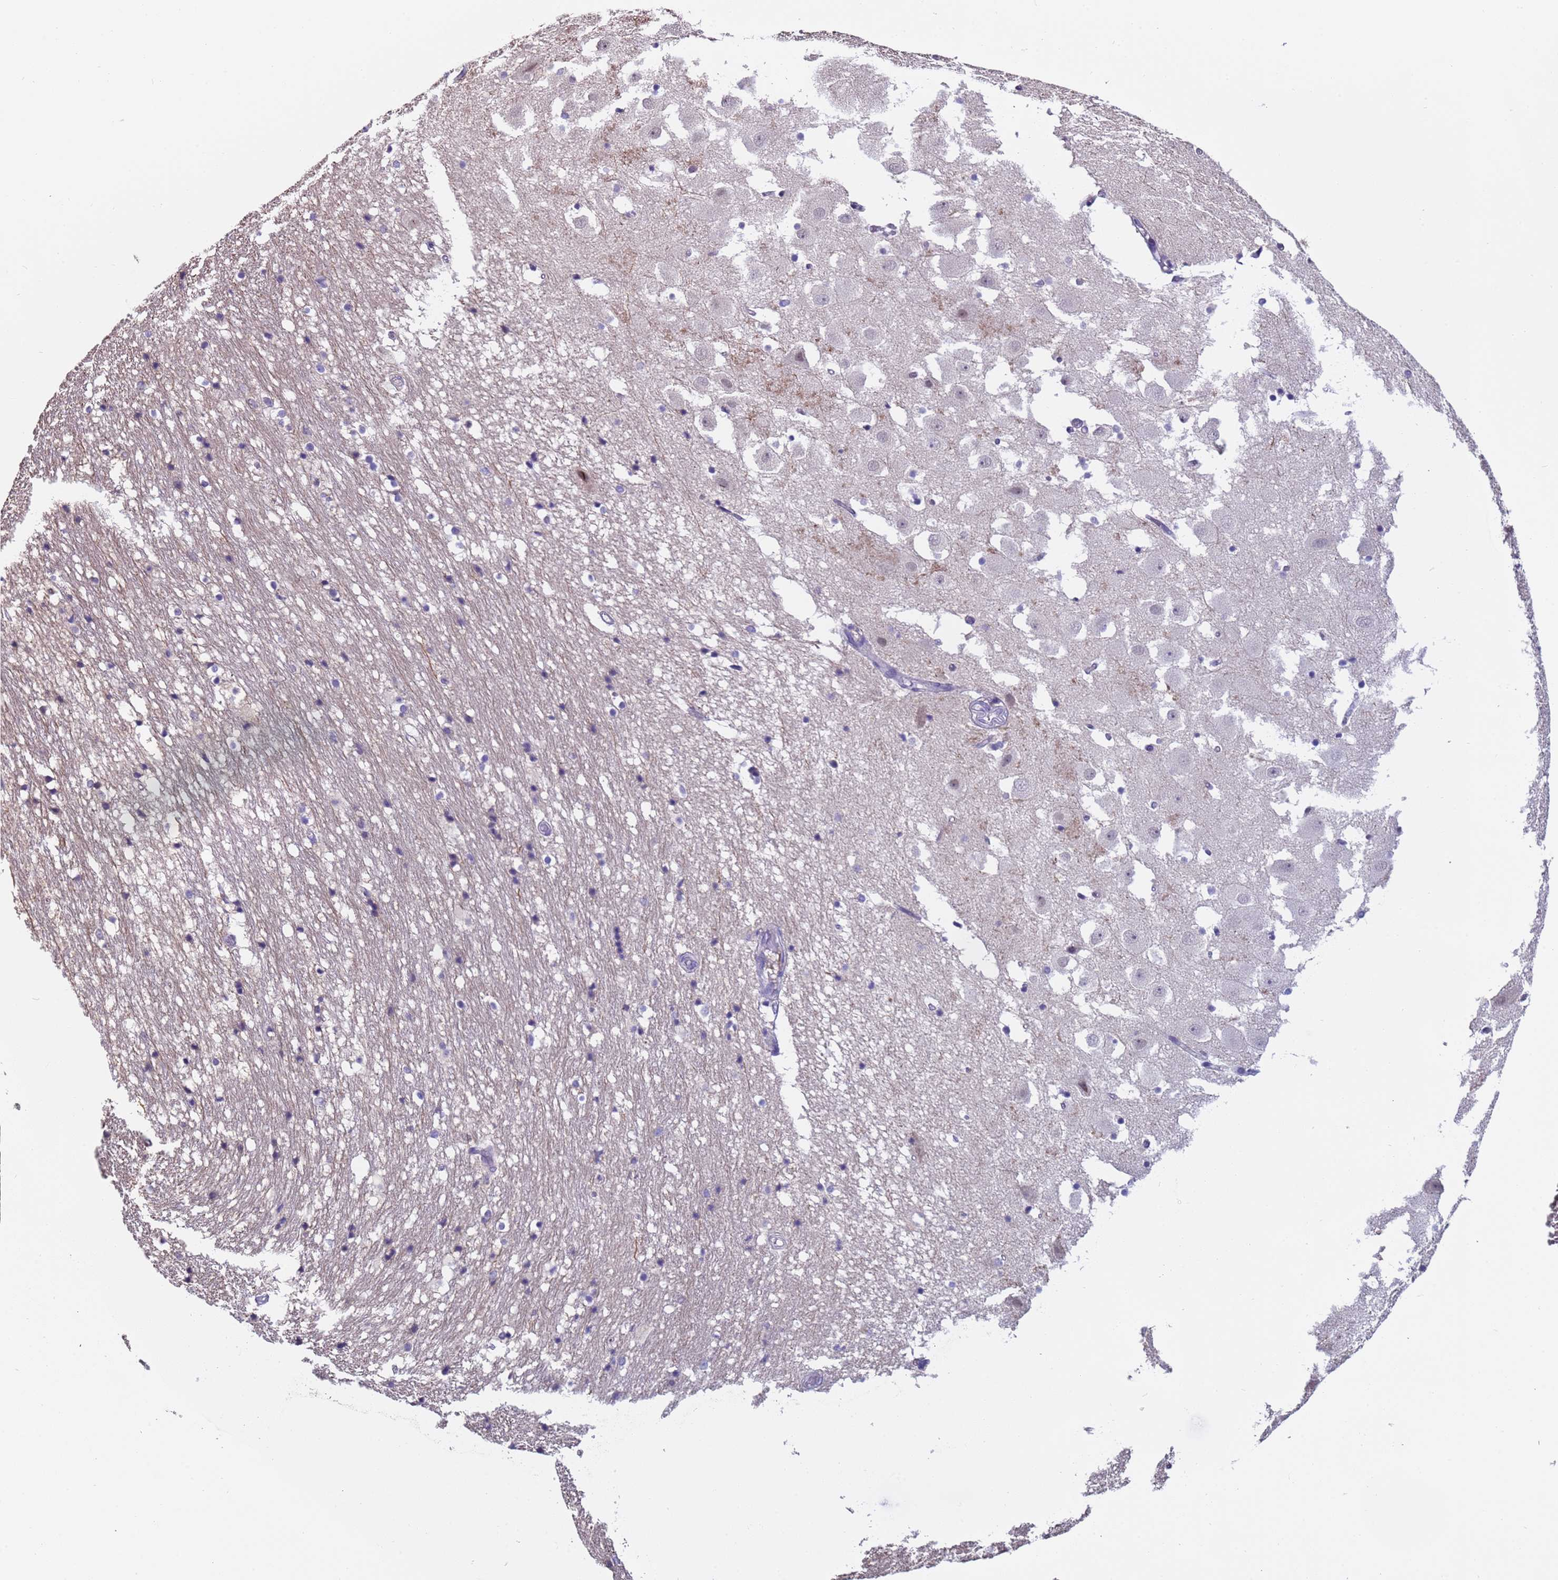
{"staining": {"intensity": "negative", "quantity": "none", "location": "none"}, "tissue": "hippocampus", "cell_type": "Glial cells", "image_type": "normal", "snomed": [{"axis": "morphology", "description": "Normal tissue, NOS"}, {"axis": "topography", "description": "Hippocampus"}], "caption": "Image shows no significant protein staining in glial cells of normal hippocampus.", "gene": "ZNF248", "patient": {"sex": "female", "age": 52}}